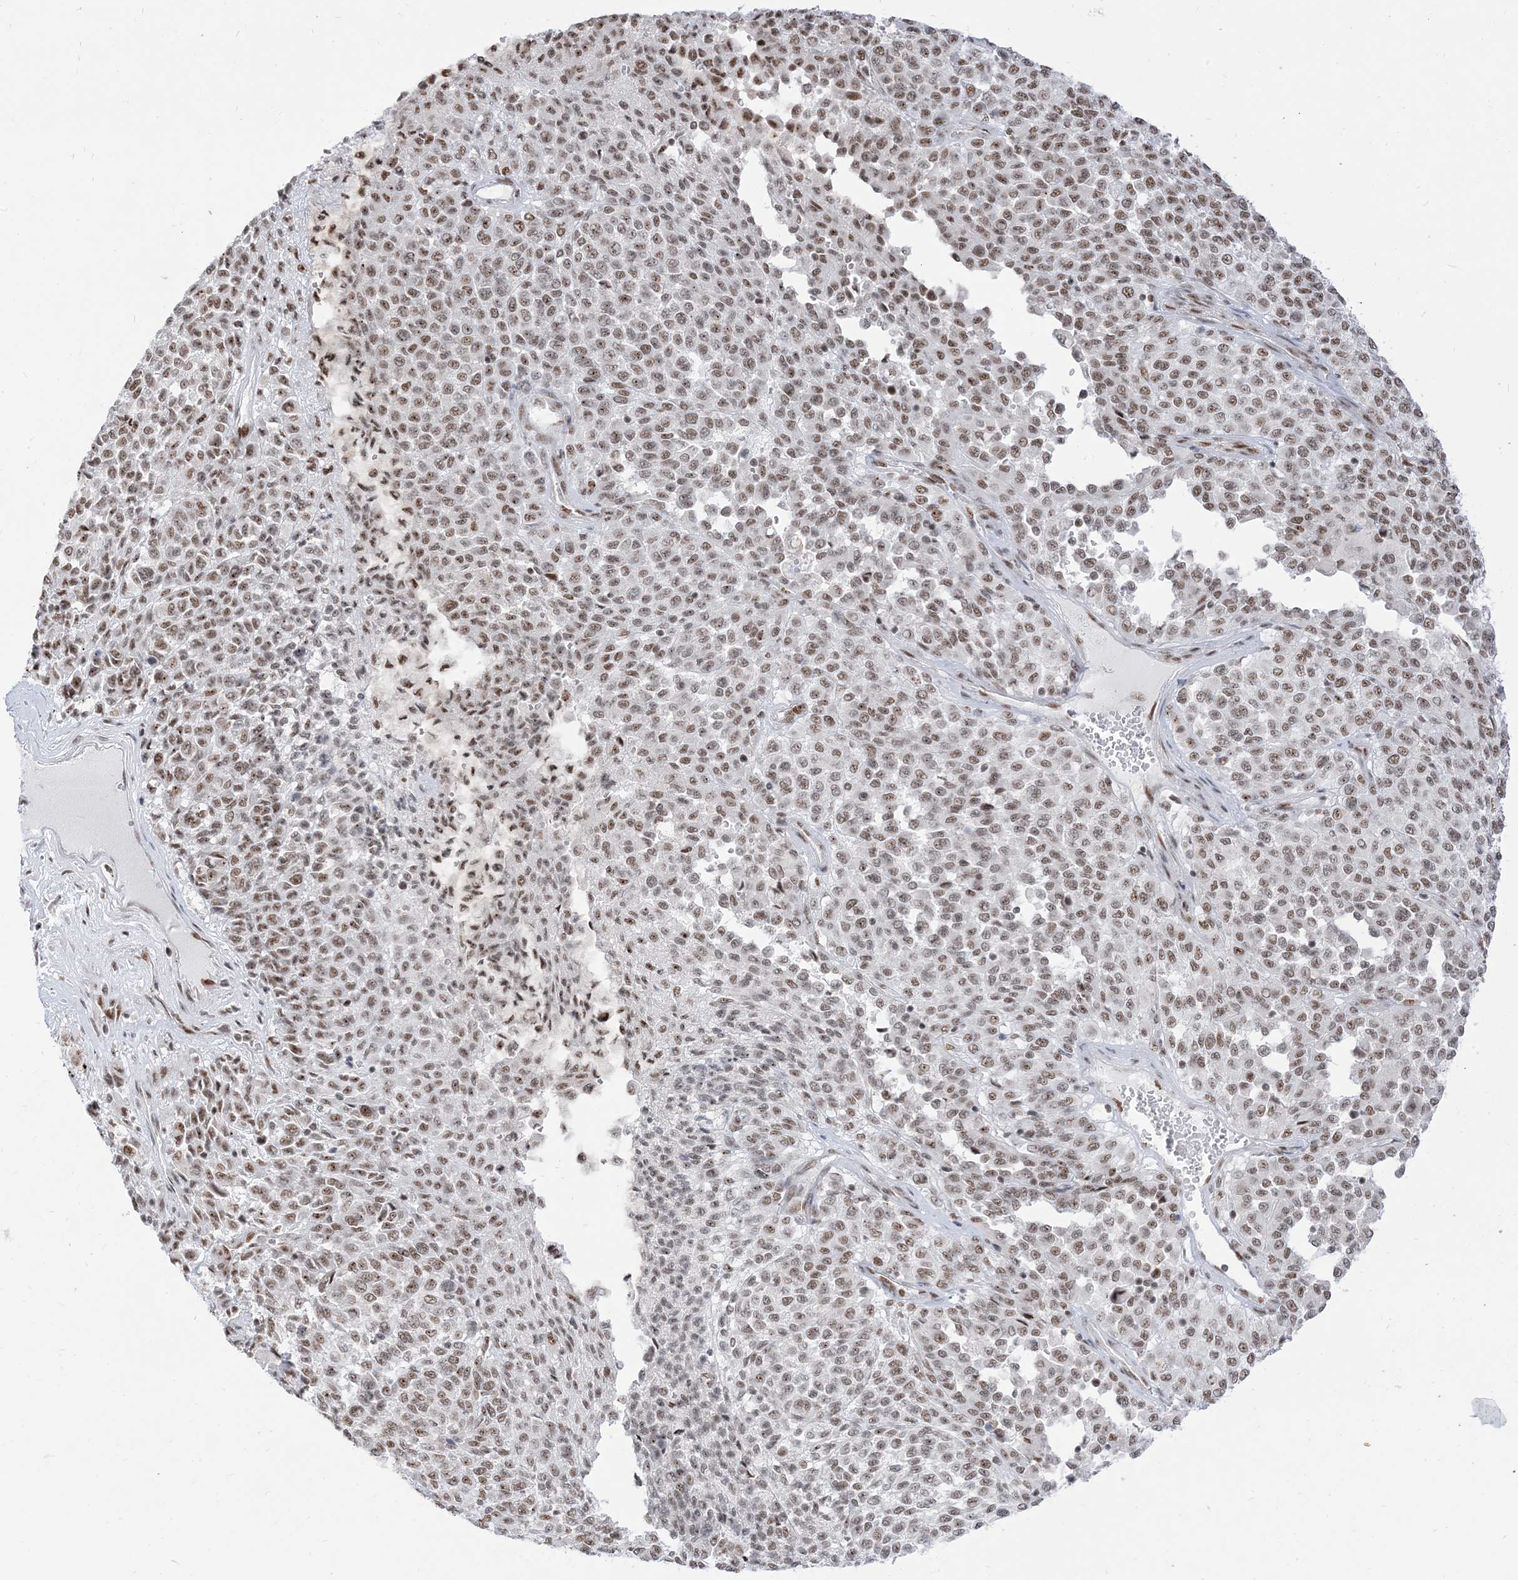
{"staining": {"intensity": "weak", "quantity": ">75%", "location": "nuclear"}, "tissue": "melanoma", "cell_type": "Tumor cells", "image_type": "cancer", "snomed": [{"axis": "morphology", "description": "Malignant melanoma, Metastatic site"}, {"axis": "topography", "description": "Pancreas"}], "caption": "The histopathology image displays a brown stain indicating the presence of a protein in the nuclear of tumor cells in malignant melanoma (metastatic site).", "gene": "ARGLU1", "patient": {"sex": "female", "age": 30}}